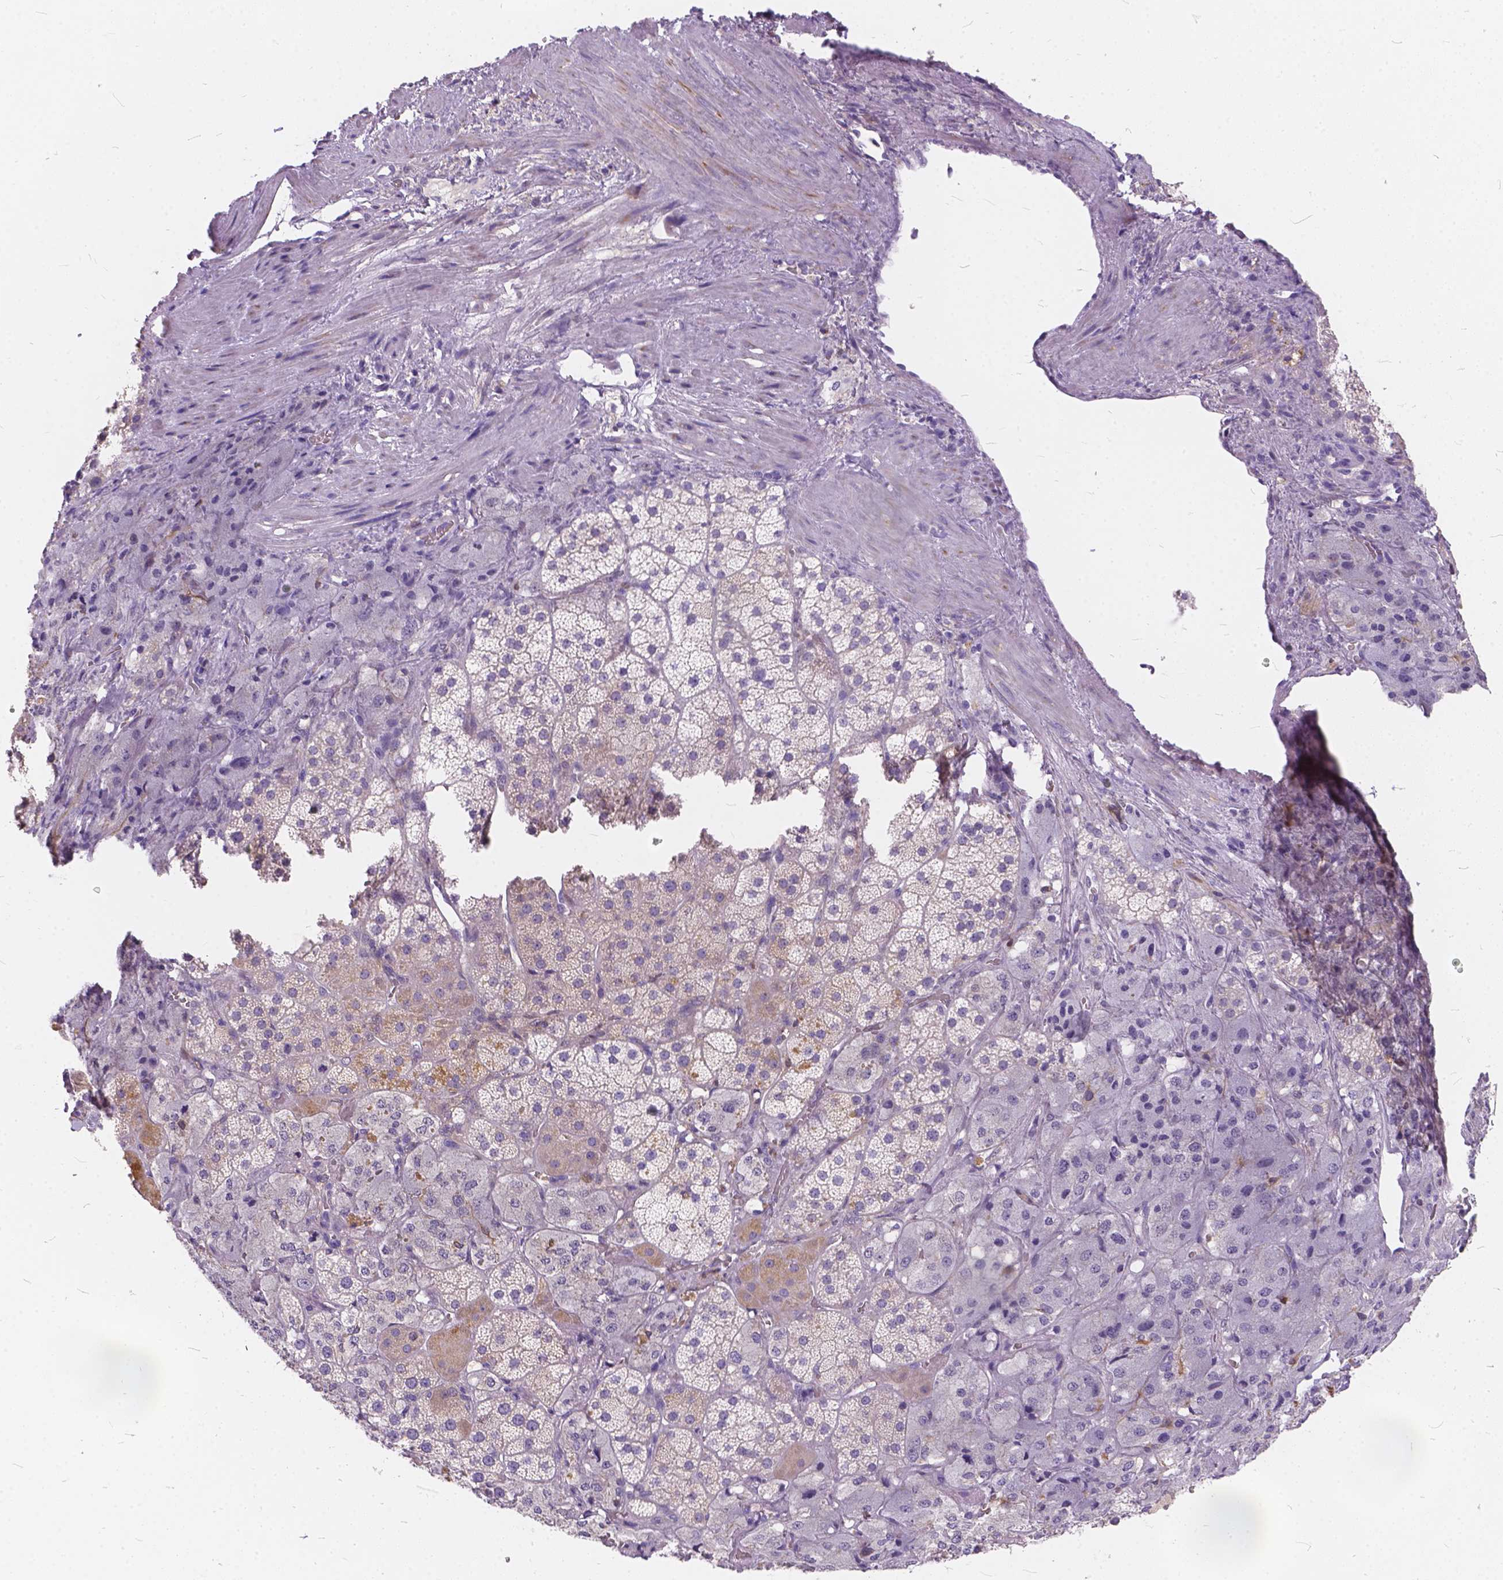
{"staining": {"intensity": "negative", "quantity": "none", "location": "none"}, "tissue": "adrenal gland", "cell_type": "Glandular cells", "image_type": "normal", "snomed": [{"axis": "morphology", "description": "Normal tissue, NOS"}, {"axis": "topography", "description": "Adrenal gland"}], "caption": "DAB immunohistochemical staining of benign human adrenal gland exhibits no significant expression in glandular cells.", "gene": "PEX11G", "patient": {"sex": "male", "age": 57}}